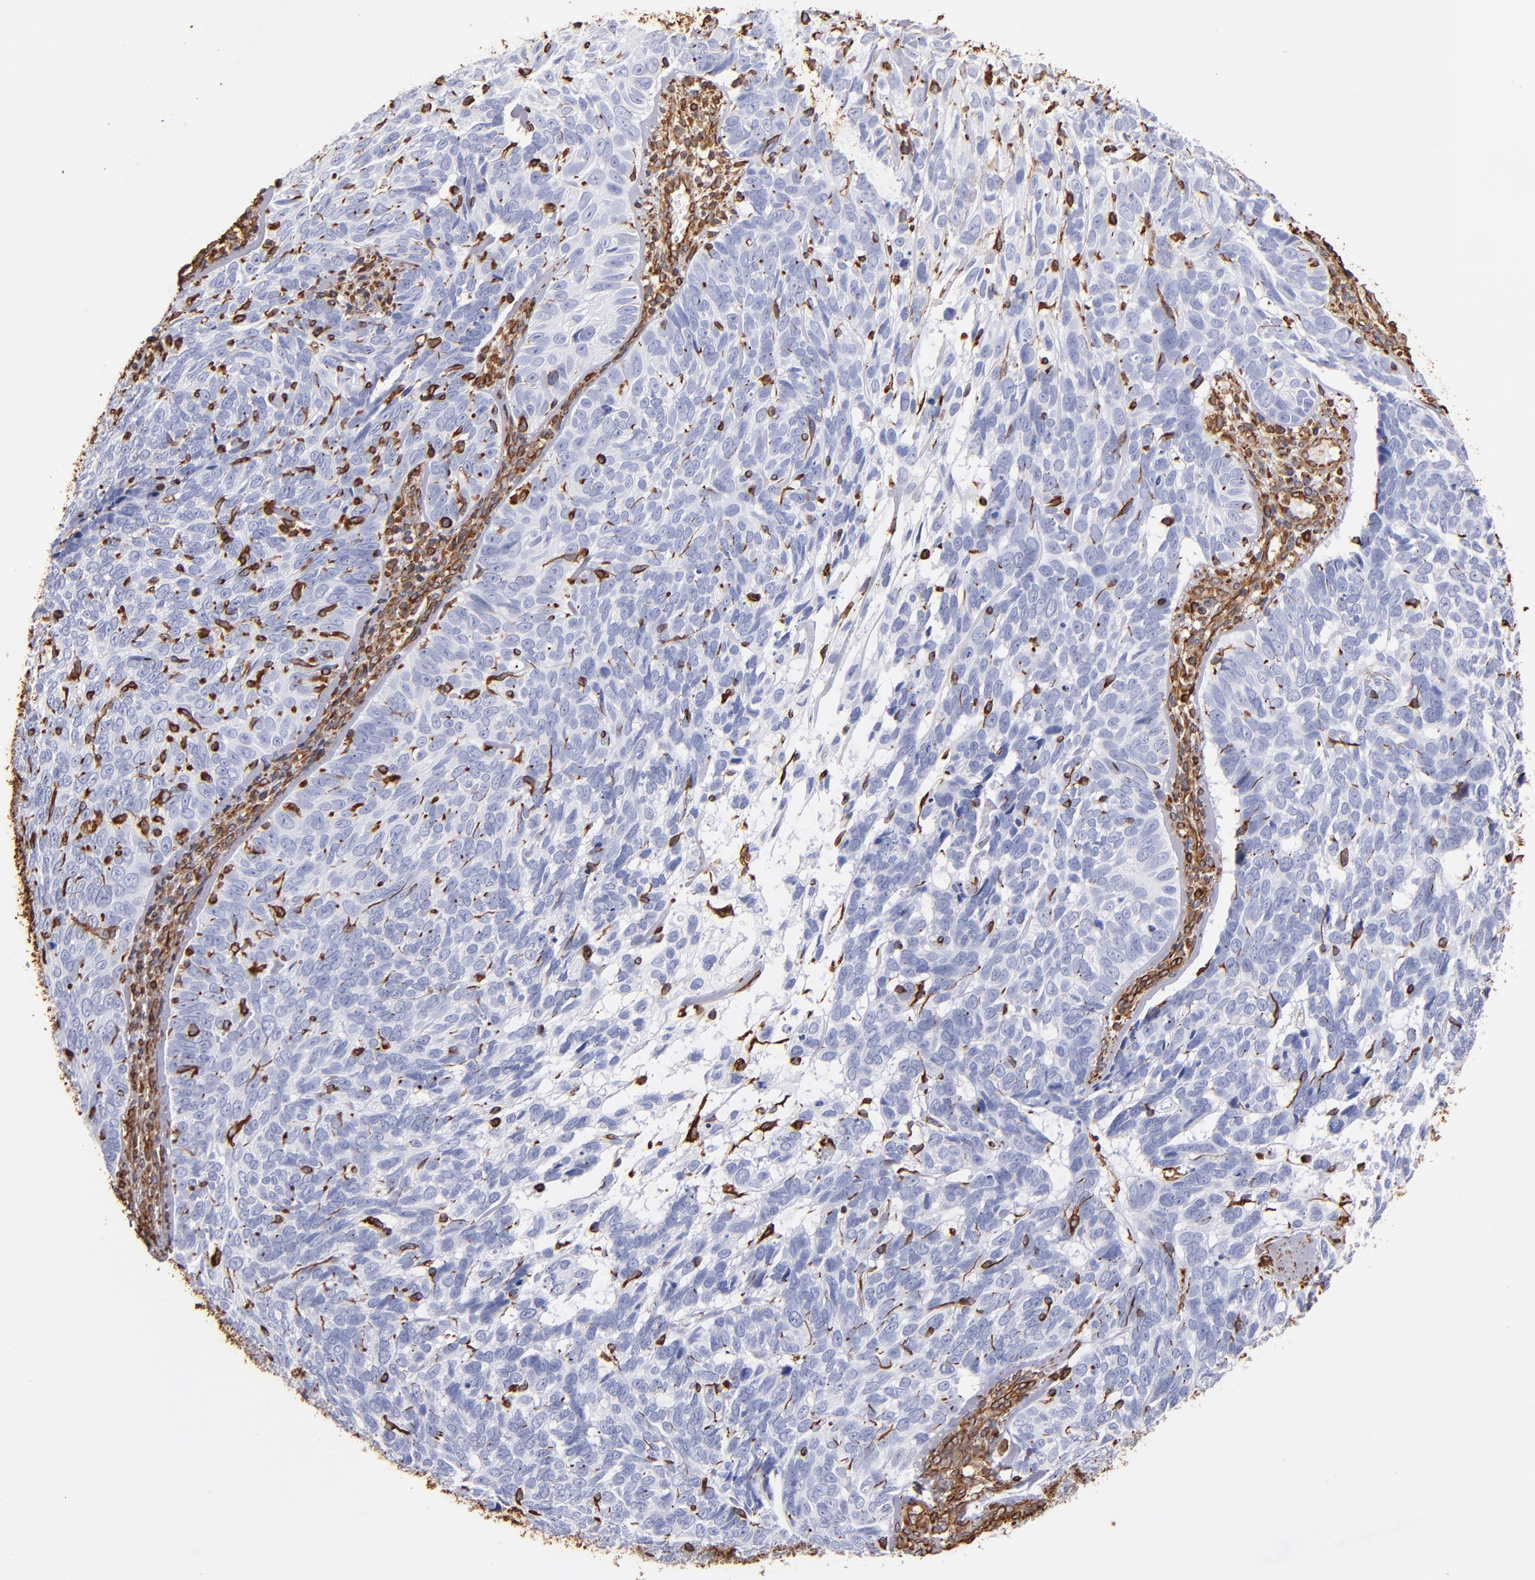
{"staining": {"intensity": "negative", "quantity": "none", "location": "none"}, "tissue": "skin cancer", "cell_type": "Tumor cells", "image_type": "cancer", "snomed": [{"axis": "morphology", "description": "Basal cell carcinoma"}, {"axis": "topography", "description": "Skin"}], "caption": "Immunohistochemistry histopathology image of skin cancer stained for a protein (brown), which demonstrates no positivity in tumor cells.", "gene": "VIM", "patient": {"sex": "male", "age": 72}}